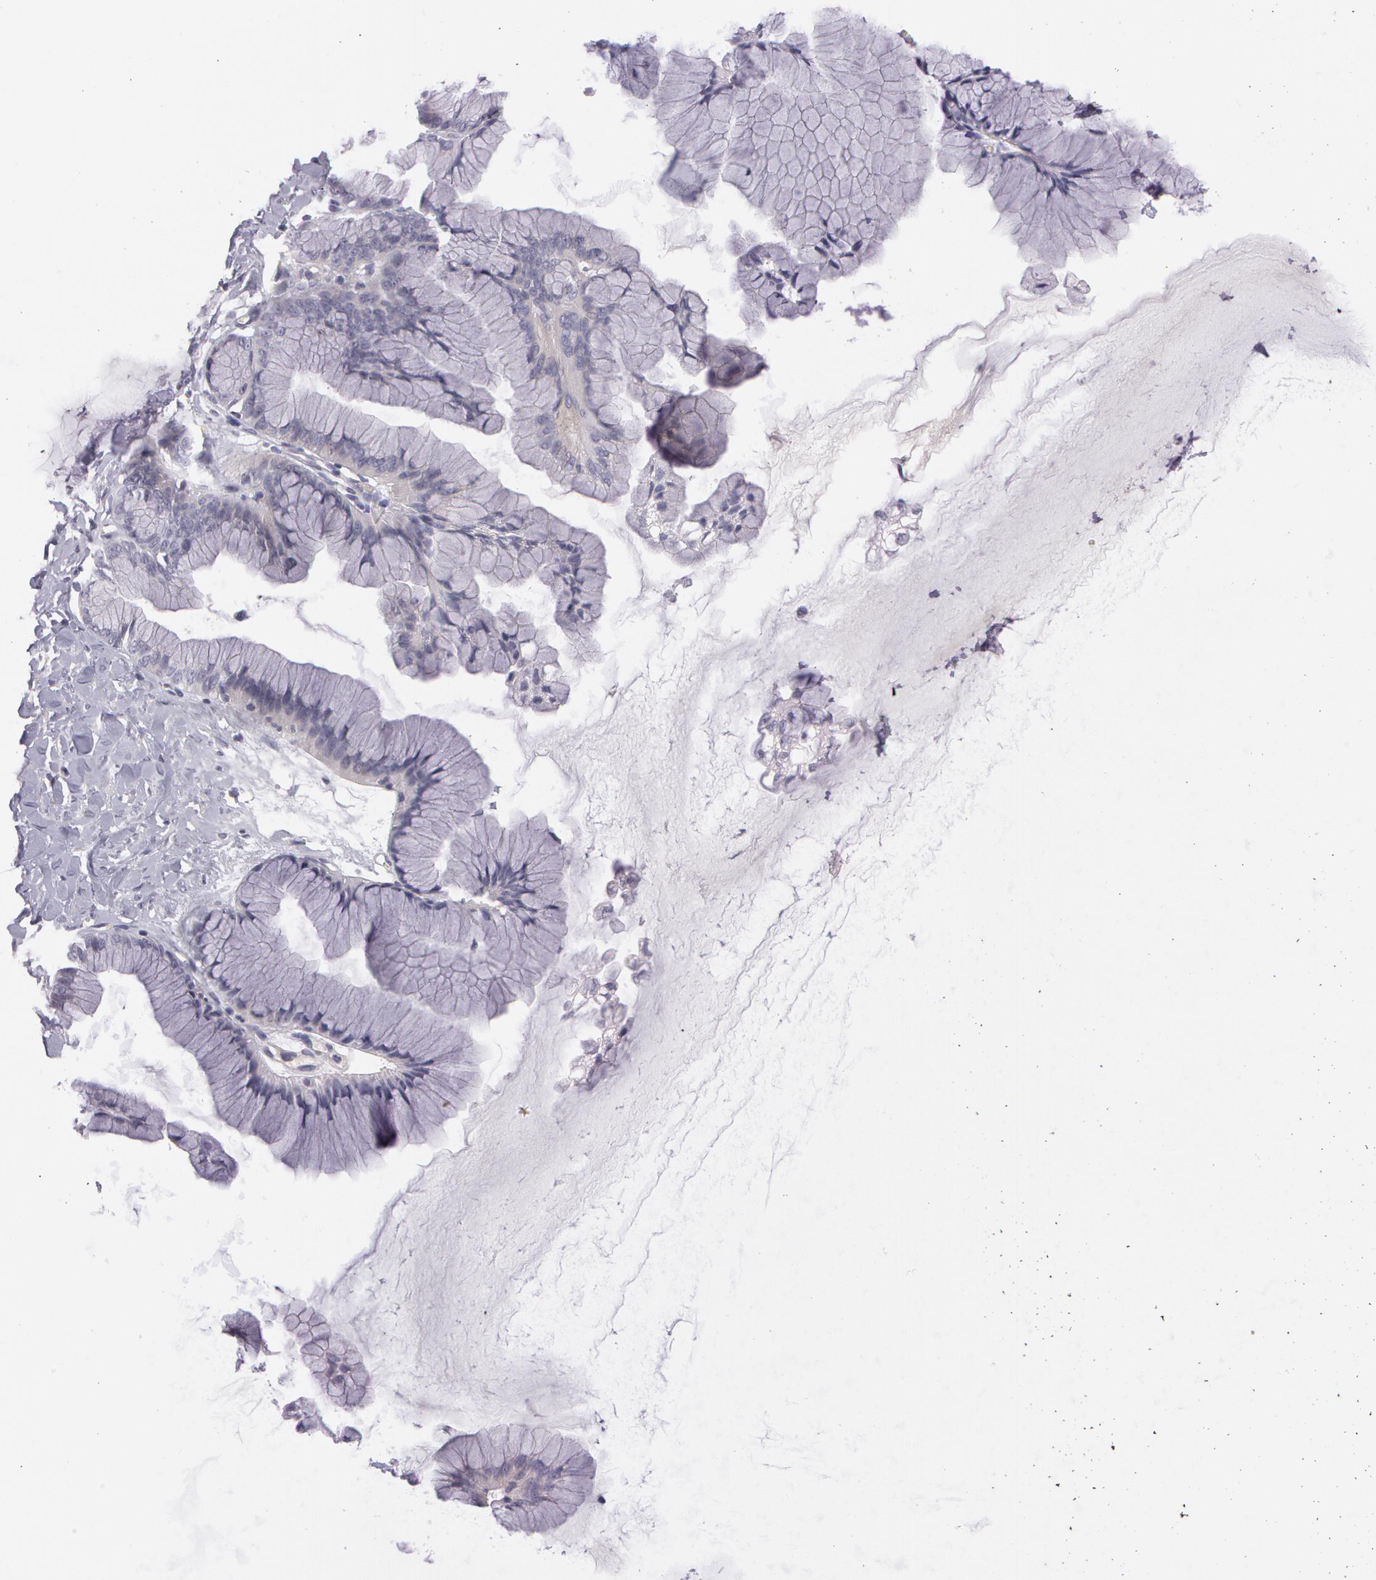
{"staining": {"intensity": "negative", "quantity": "none", "location": "none"}, "tissue": "ovarian cancer", "cell_type": "Tumor cells", "image_type": "cancer", "snomed": [{"axis": "morphology", "description": "Cystadenocarcinoma, mucinous, NOS"}, {"axis": "topography", "description": "Ovary"}], "caption": "Immunohistochemistry of human ovarian mucinous cystadenocarcinoma displays no positivity in tumor cells. (Brightfield microscopy of DAB IHC at high magnification).", "gene": "MXRA5", "patient": {"sex": "female", "age": 41}}